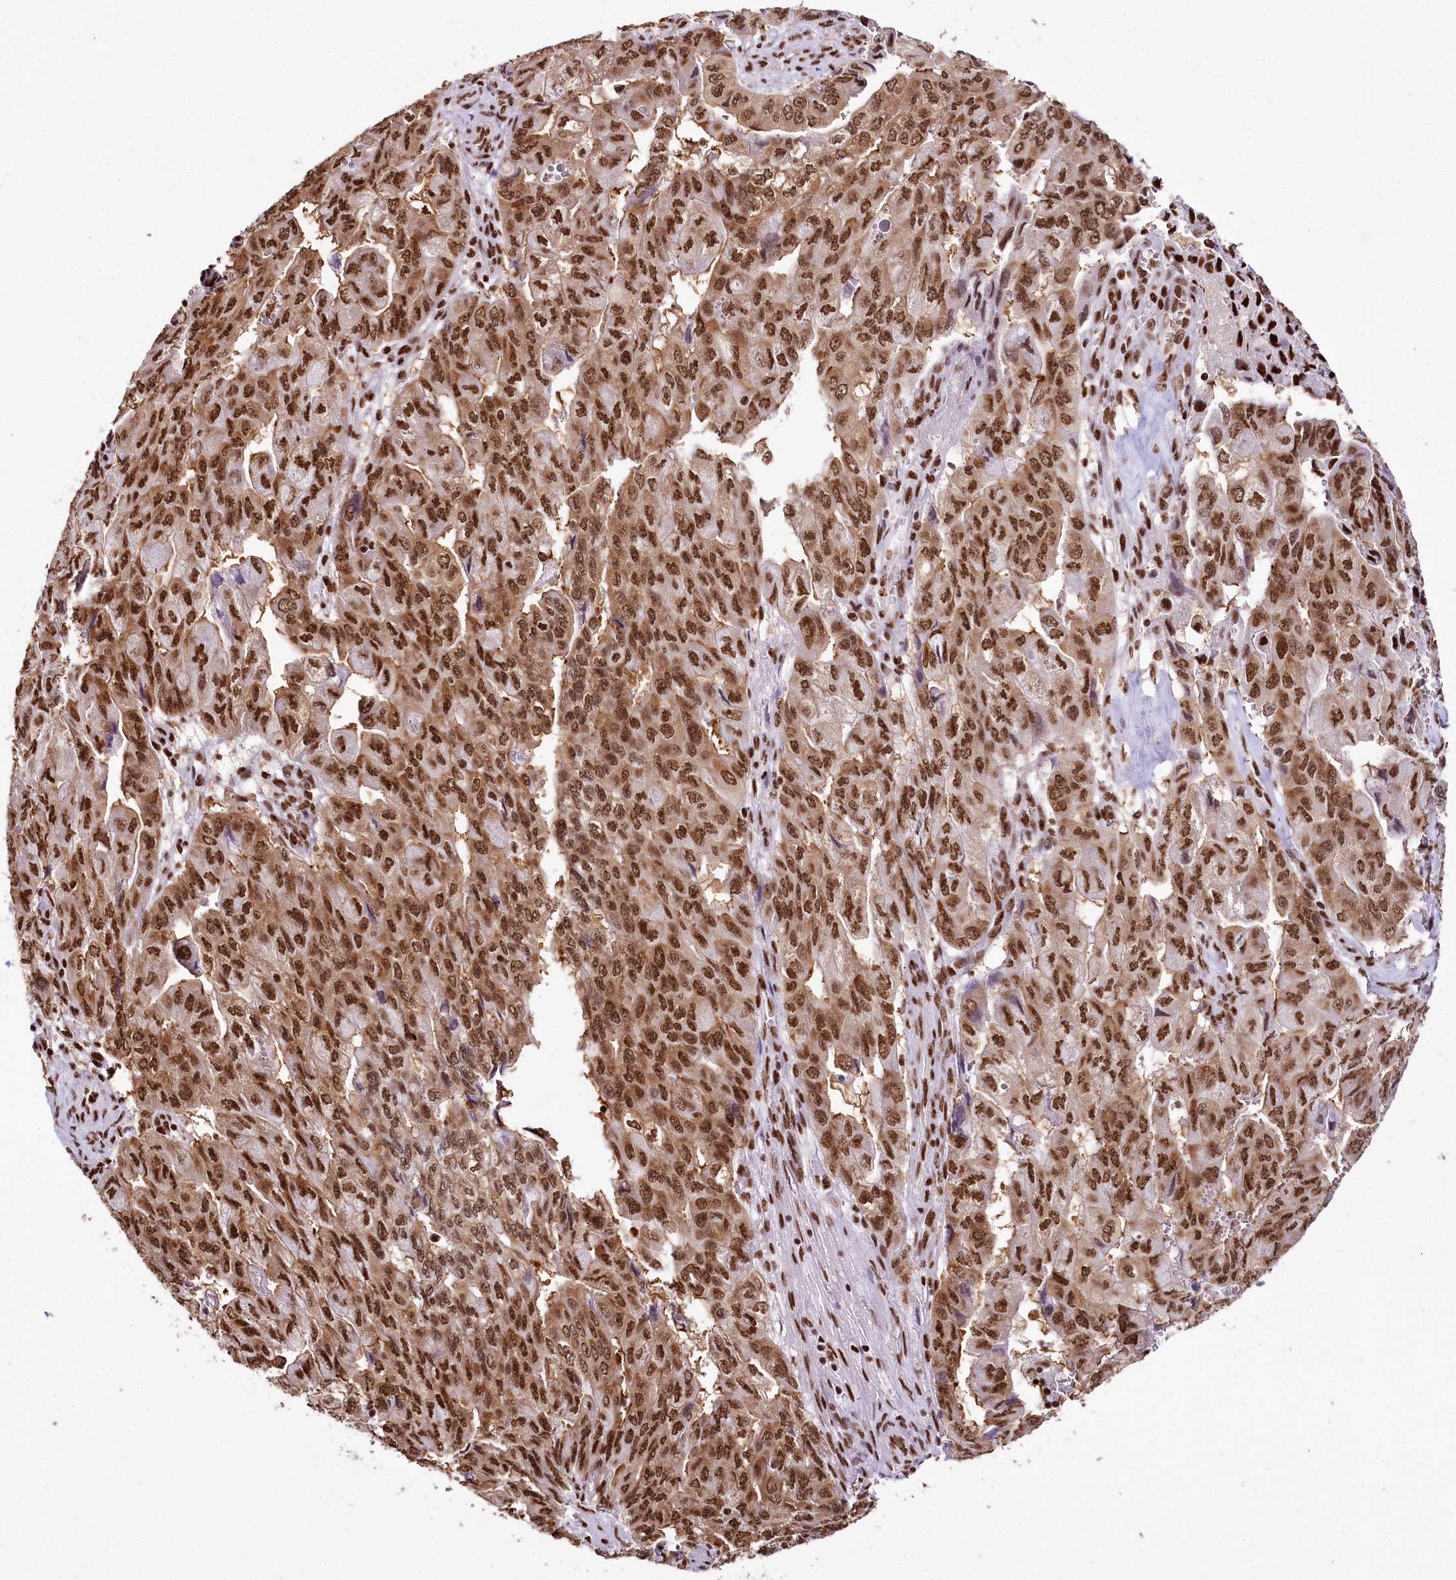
{"staining": {"intensity": "strong", "quantity": ">75%", "location": "cytoplasmic/membranous,nuclear"}, "tissue": "pancreatic cancer", "cell_type": "Tumor cells", "image_type": "cancer", "snomed": [{"axis": "morphology", "description": "Adenocarcinoma, NOS"}, {"axis": "topography", "description": "Pancreas"}], "caption": "A brown stain labels strong cytoplasmic/membranous and nuclear staining of a protein in pancreatic adenocarcinoma tumor cells. Immunohistochemistry stains the protein in brown and the nuclei are stained blue.", "gene": "SMARCE1", "patient": {"sex": "male", "age": 51}}